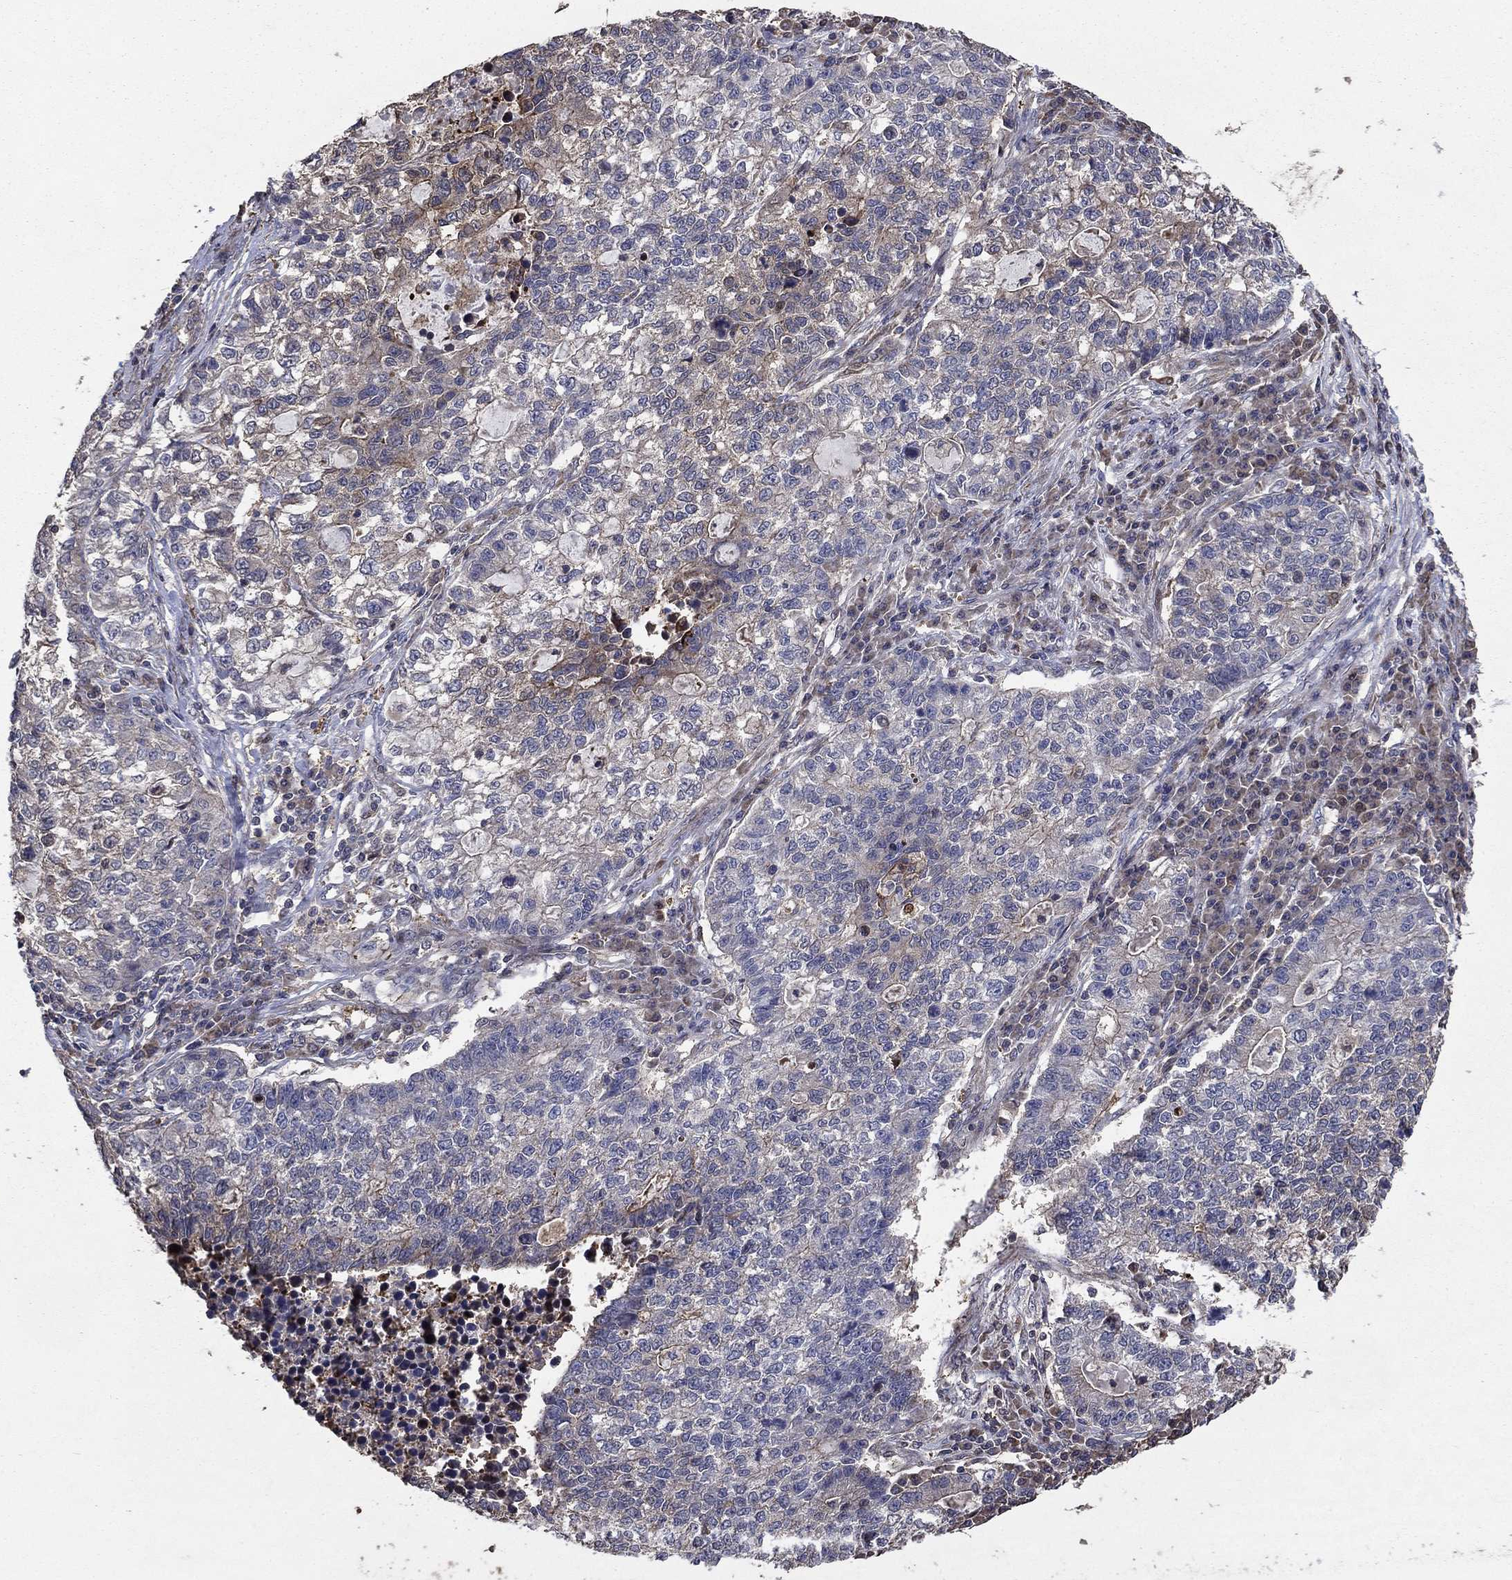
{"staining": {"intensity": "negative", "quantity": "none", "location": "none"}, "tissue": "lung cancer", "cell_type": "Tumor cells", "image_type": "cancer", "snomed": [{"axis": "morphology", "description": "Adenocarcinoma, NOS"}, {"axis": "topography", "description": "Lung"}], "caption": "High magnification brightfield microscopy of adenocarcinoma (lung) stained with DAB (brown) and counterstained with hematoxylin (blue): tumor cells show no significant positivity.", "gene": "DVL1", "patient": {"sex": "male", "age": 57}}